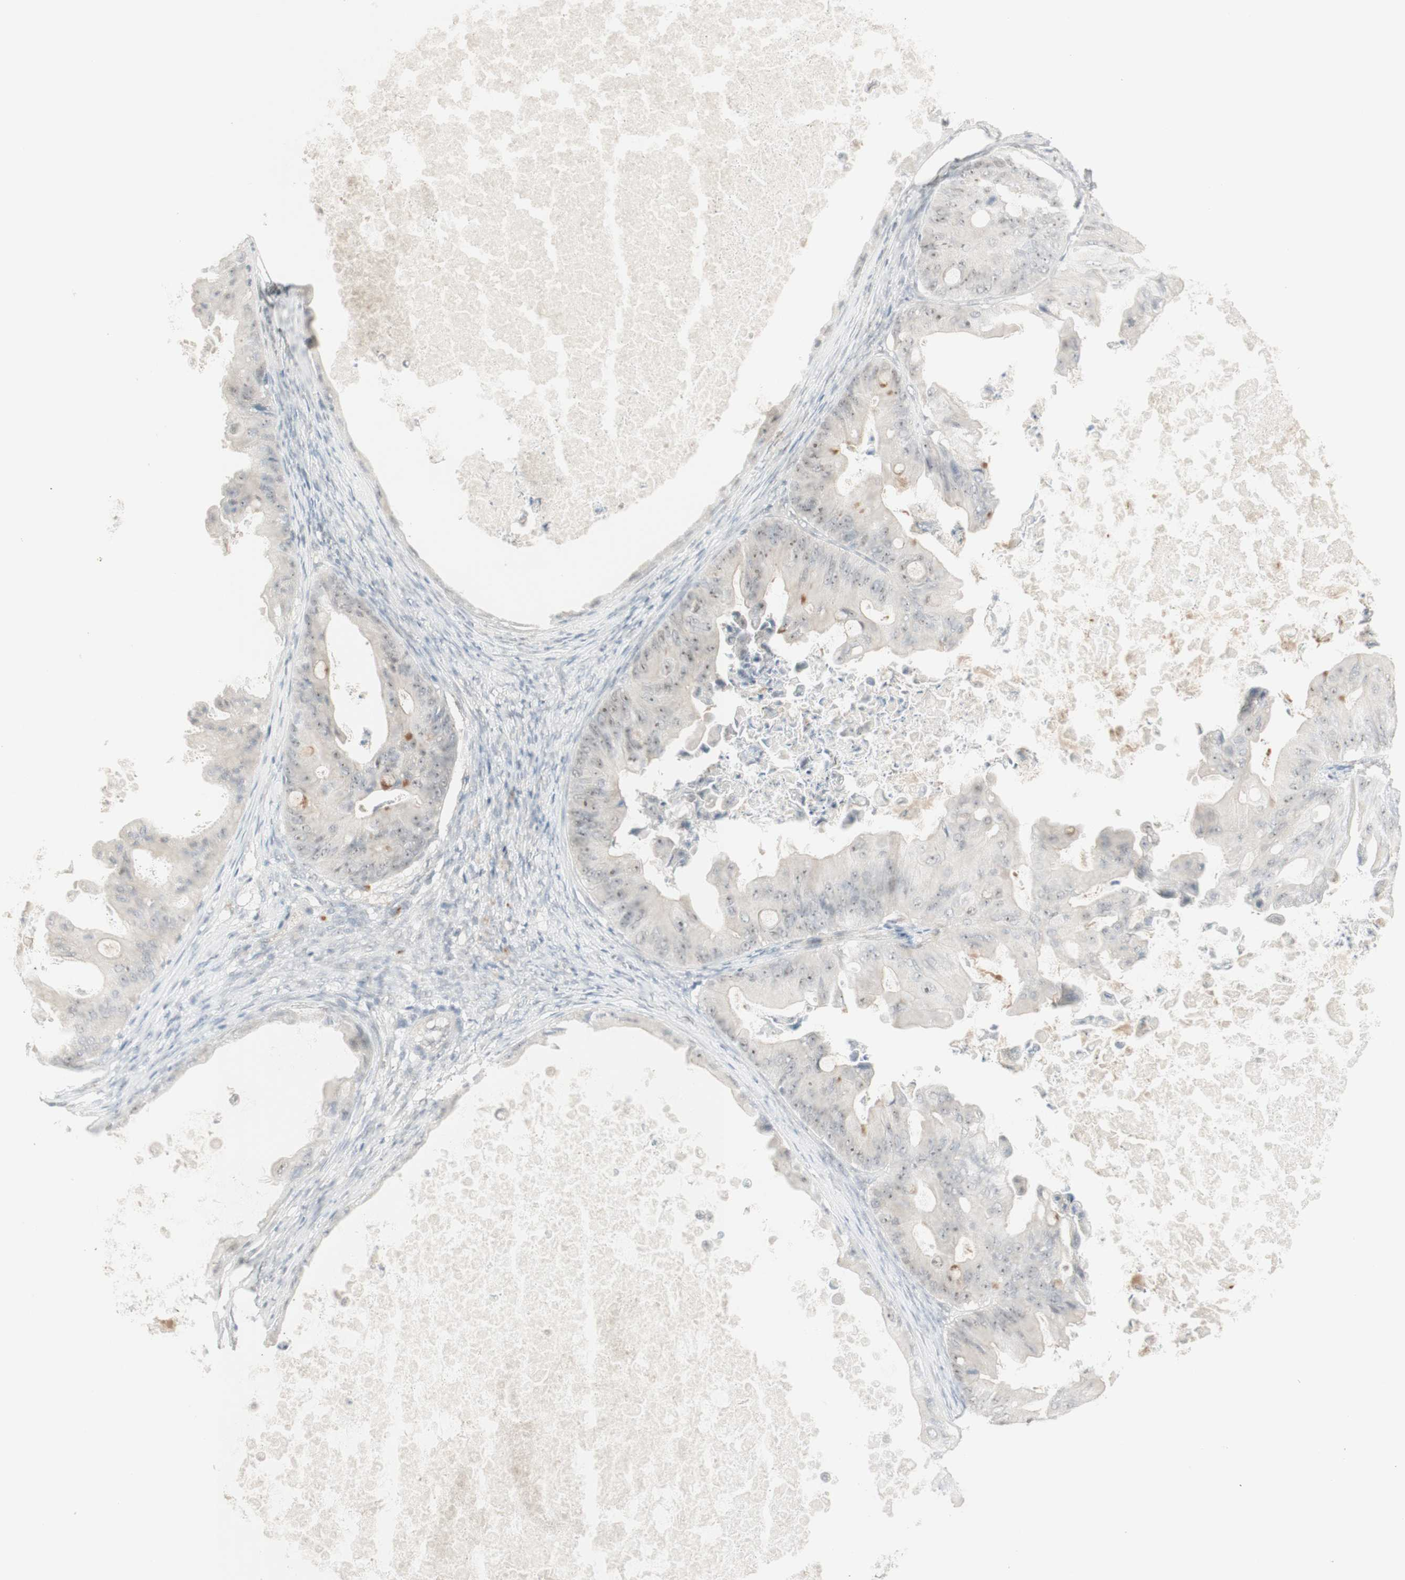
{"staining": {"intensity": "negative", "quantity": "none", "location": "none"}, "tissue": "ovarian cancer", "cell_type": "Tumor cells", "image_type": "cancer", "snomed": [{"axis": "morphology", "description": "Cystadenocarcinoma, mucinous, NOS"}, {"axis": "topography", "description": "Ovary"}], "caption": "Human ovarian mucinous cystadenocarcinoma stained for a protein using IHC displays no expression in tumor cells.", "gene": "PLCD4", "patient": {"sex": "female", "age": 37}}